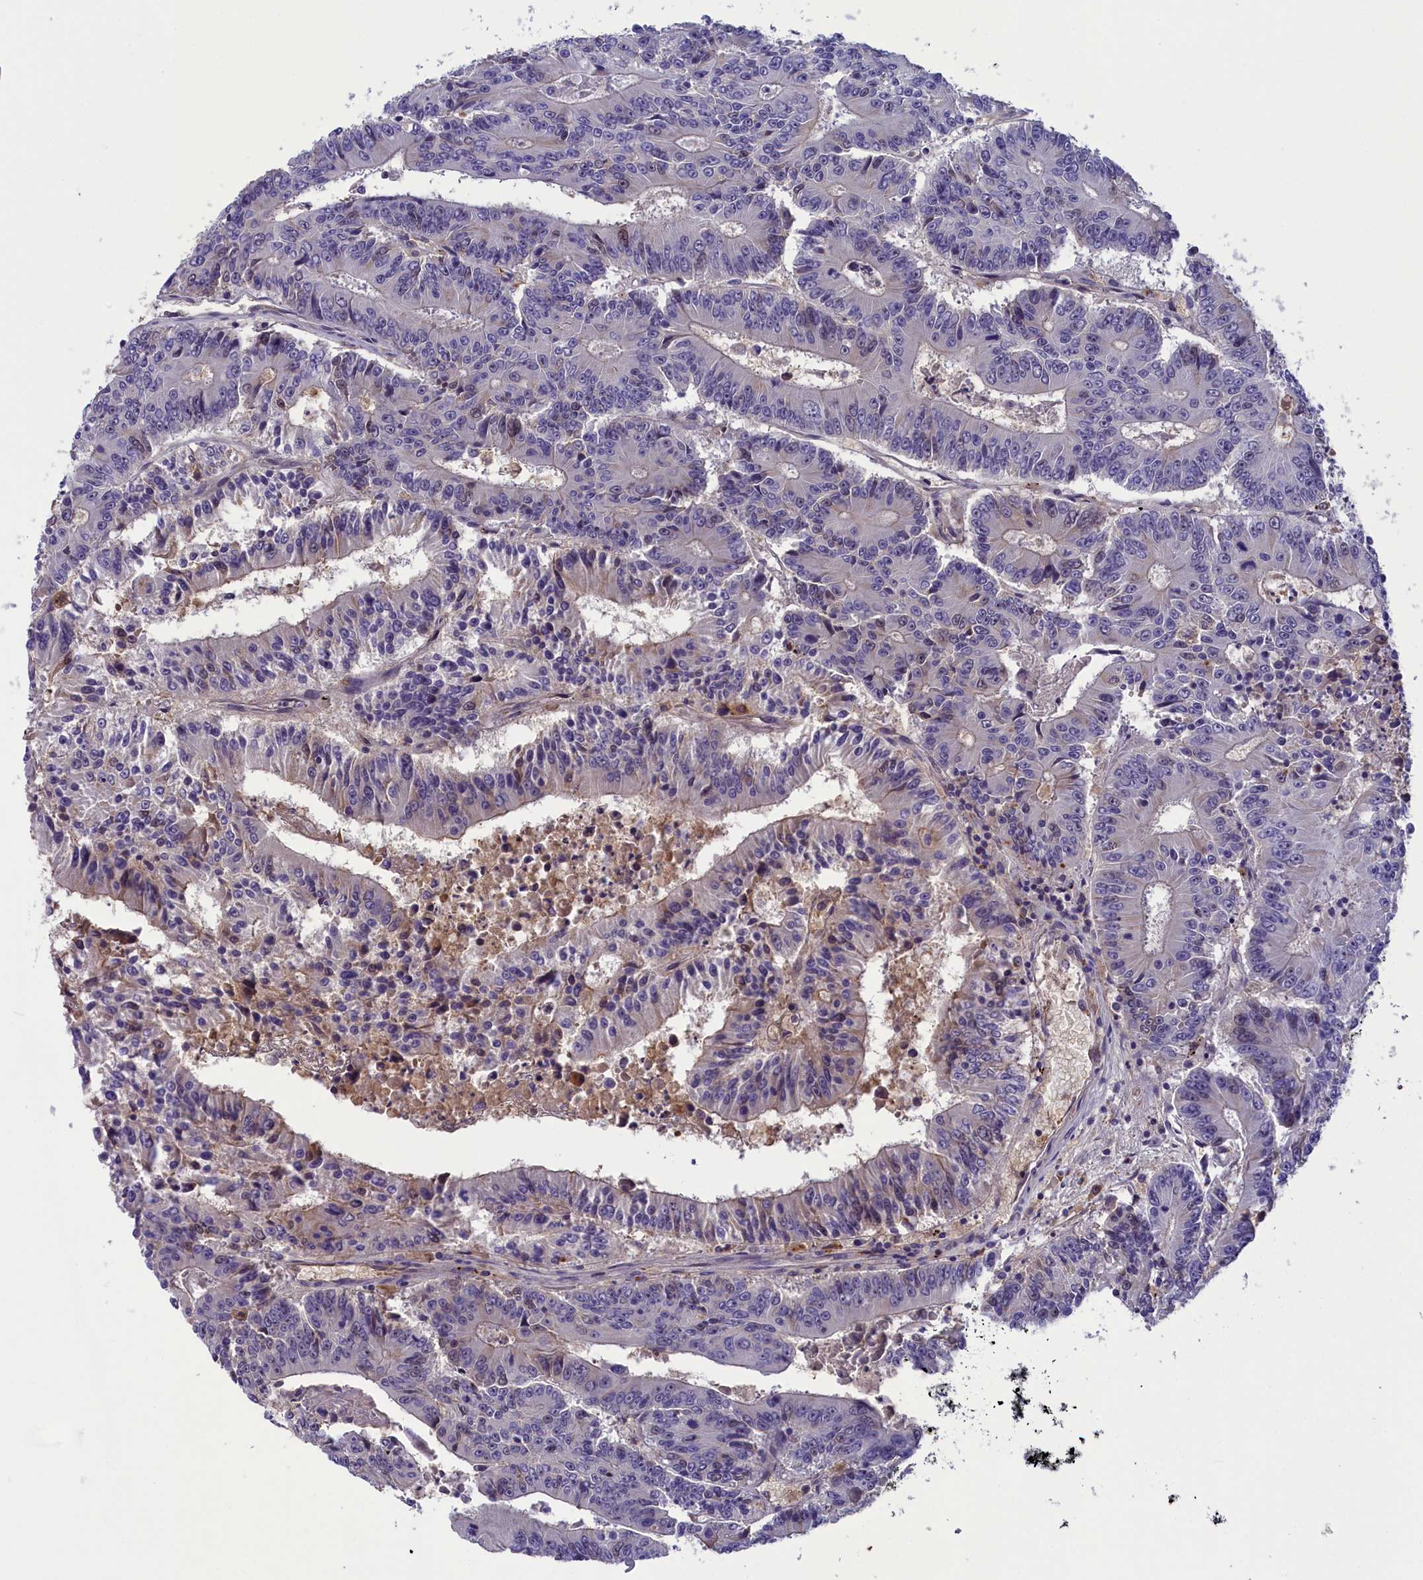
{"staining": {"intensity": "negative", "quantity": "none", "location": "none"}, "tissue": "colorectal cancer", "cell_type": "Tumor cells", "image_type": "cancer", "snomed": [{"axis": "morphology", "description": "Adenocarcinoma, NOS"}, {"axis": "topography", "description": "Colon"}], "caption": "Tumor cells are negative for brown protein staining in adenocarcinoma (colorectal).", "gene": "STYX", "patient": {"sex": "male", "age": 83}}